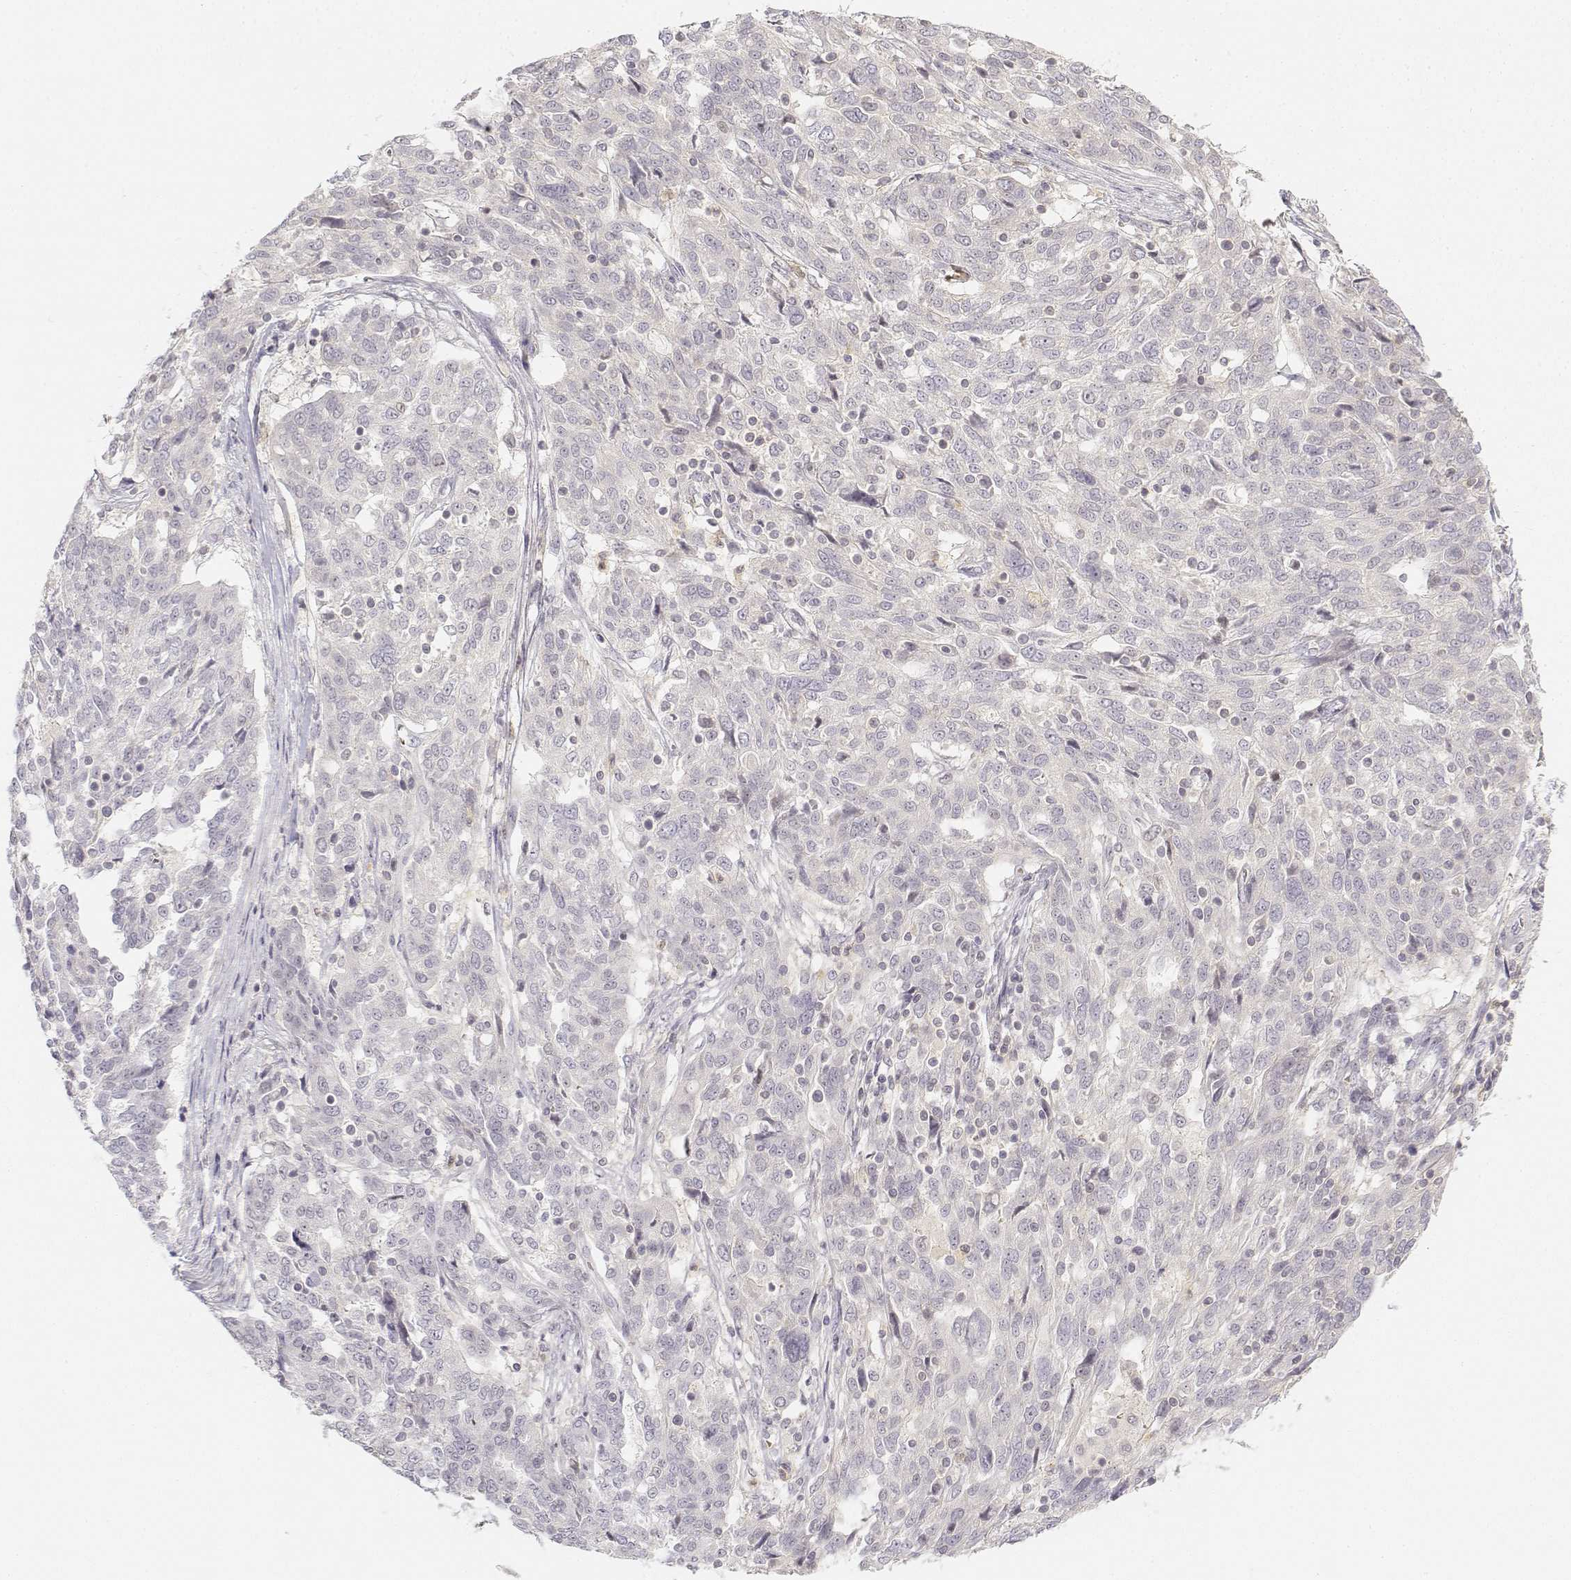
{"staining": {"intensity": "negative", "quantity": "none", "location": "none"}, "tissue": "ovarian cancer", "cell_type": "Tumor cells", "image_type": "cancer", "snomed": [{"axis": "morphology", "description": "Cystadenocarcinoma, serous, NOS"}, {"axis": "topography", "description": "Ovary"}], "caption": "Immunohistochemistry image of human serous cystadenocarcinoma (ovarian) stained for a protein (brown), which shows no expression in tumor cells. Brightfield microscopy of immunohistochemistry stained with DAB (brown) and hematoxylin (blue), captured at high magnification.", "gene": "GLIPR1L2", "patient": {"sex": "female", "age": 67}}